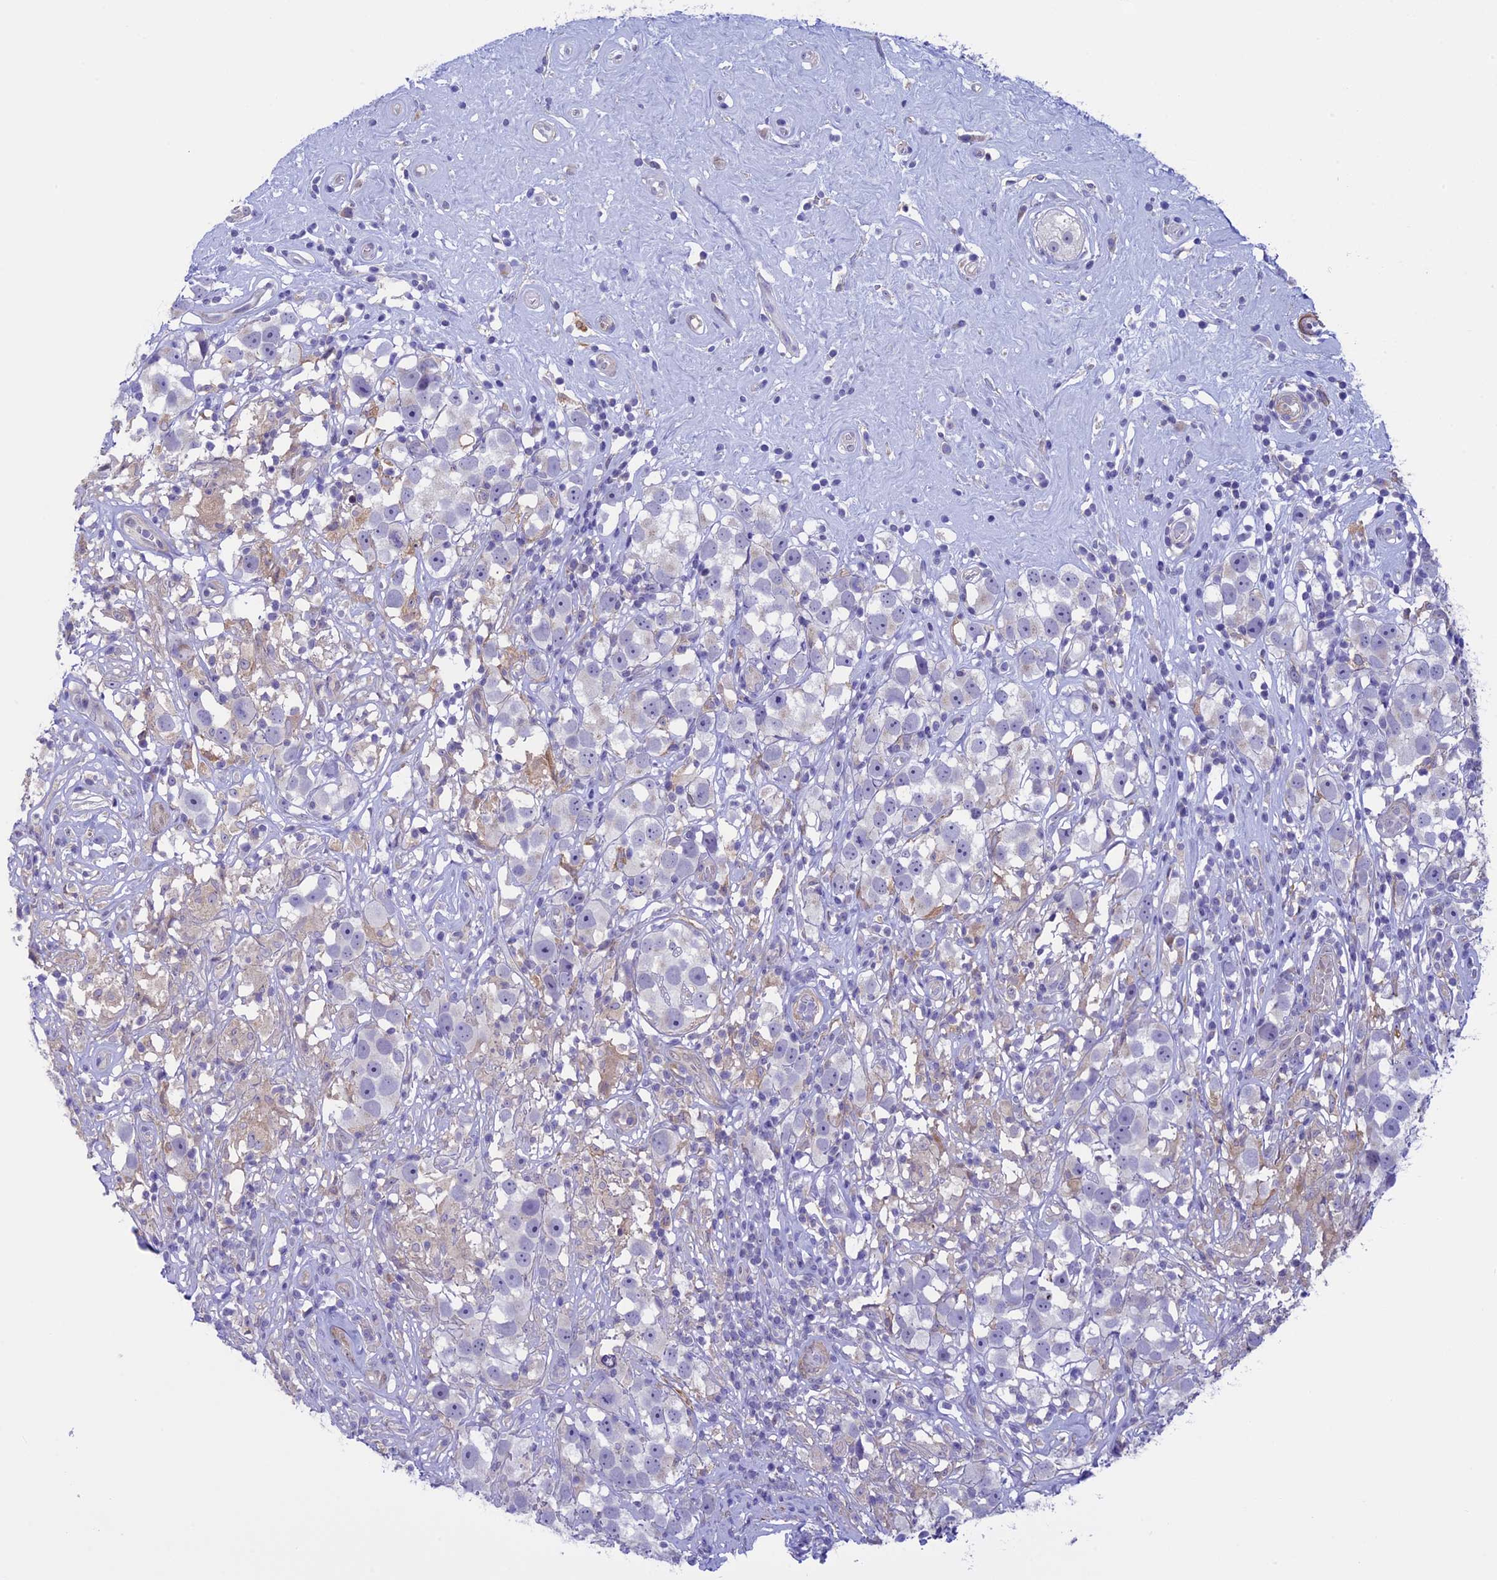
{"staining": {"intensity": "negative", "quantity": "none", "location": "none"}, "tissue": "testis cancer", "cell_type": "Tumor cells", "image_type": "cancer", "snomed": [{"axis": "morphology", "description": "Seminoma, NOS"}, {"axis": "topography", "description": "Testis"}], "caption": "Tumor cells are negative for protein expression in human testis cancer (seminoma).", "gene": "IGSF6", "patient": {"sex": "male", "age": 49}}